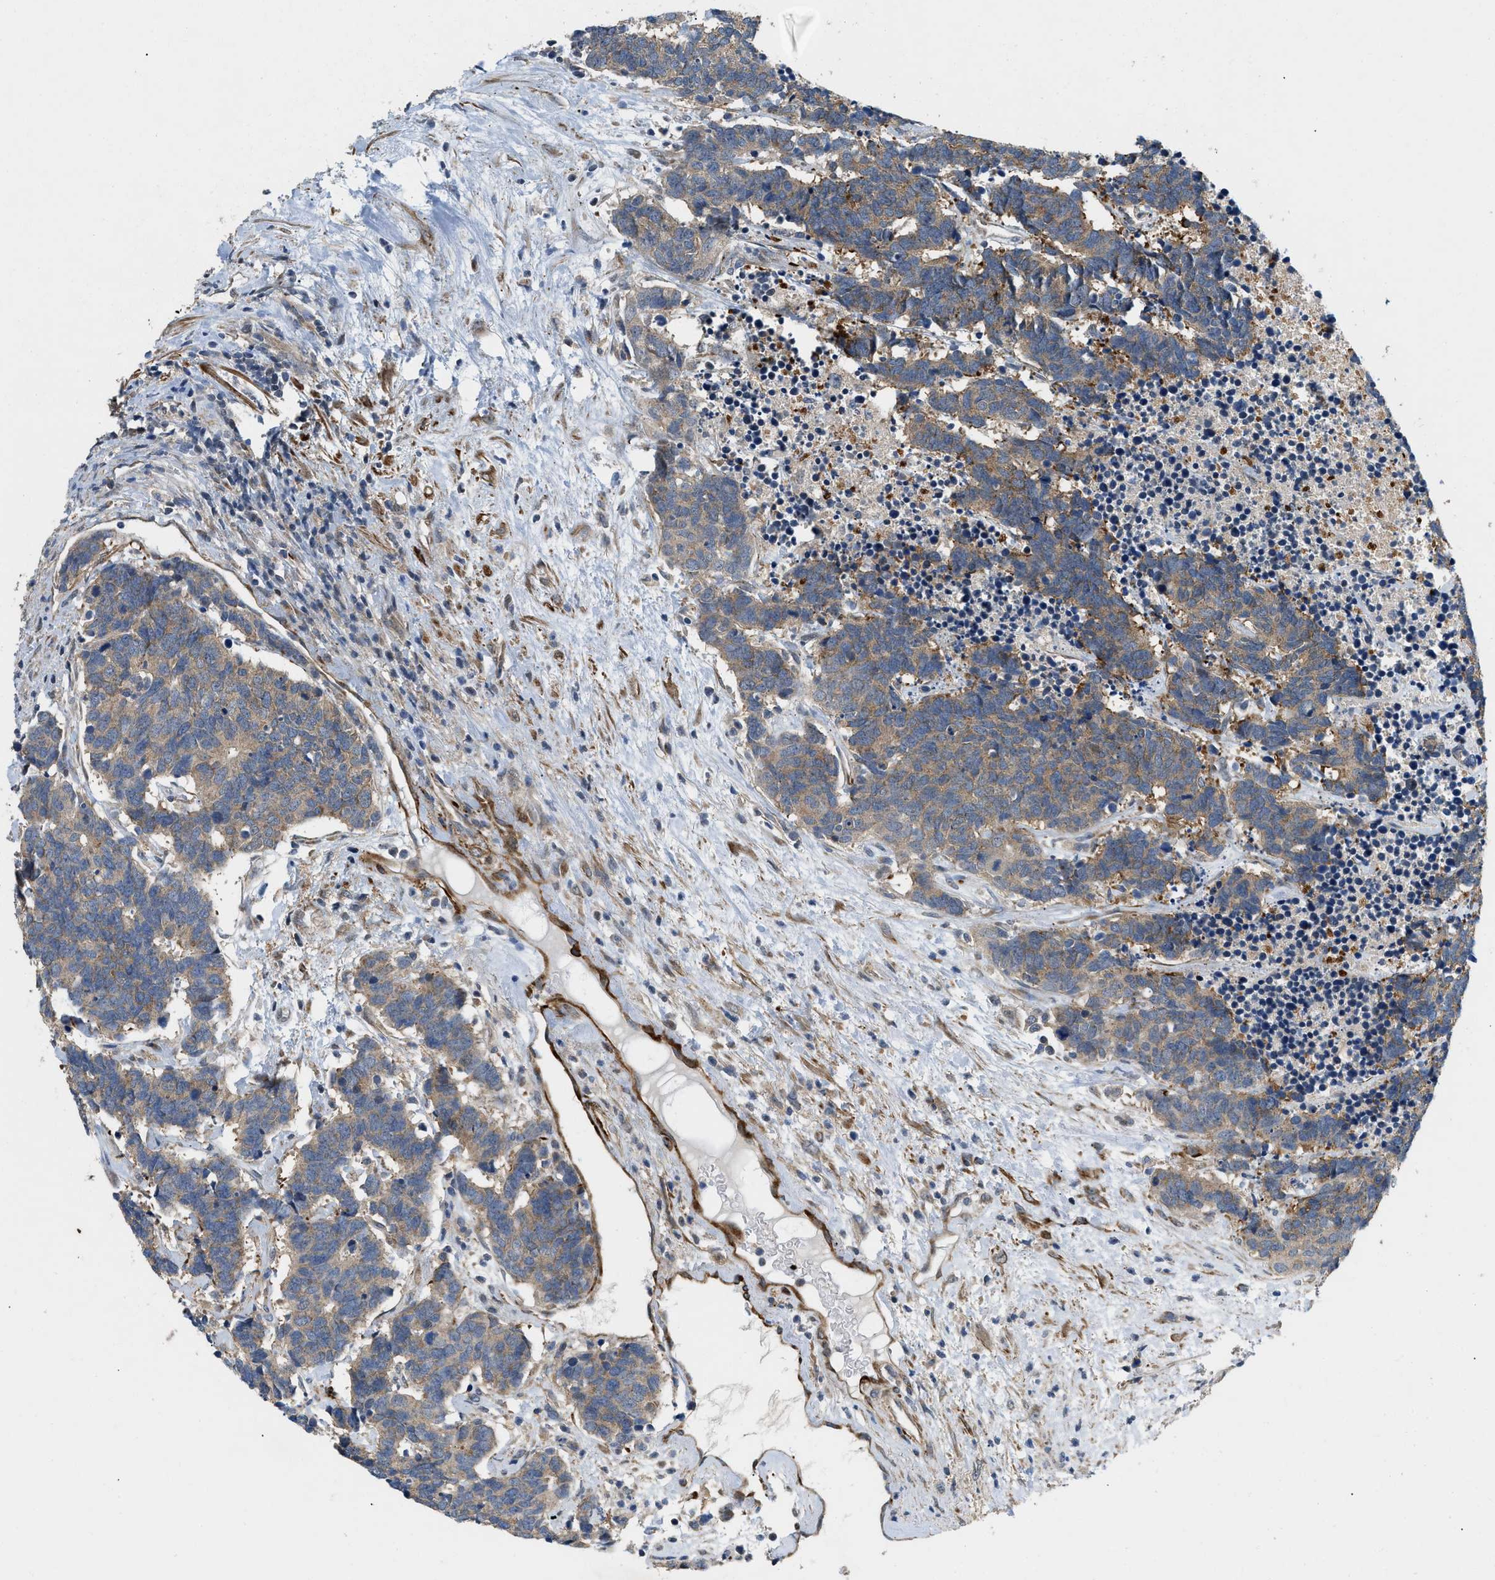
{"staining": {"intensity": "moderate", "quantity": ">75%", "location": "cytoplasmic/membranous"}, "tissue": "carcinoid", "cell_type": "Tumor cells", "image_type": "cancer", "snomed": [{"axis": "morphology", "description": "Carcinoma, NOS"}, {"axis": "morphology", "description": "Carcinoid, malignant, NOS"}, {"axis": "topography", "description": "Urinary bladder"}], "caption": "Immunohistochemistry histopathology image of neoplastic tissue: human carcinoma stained using IHC exhibits medium levels of moderate protein expression localized specifically in the cytoplasmic/membranous of tumor cells, appearing as a cytoplasmic/membranous brown color.", "gene": "ZNF599", "patient": {"sex": "male", "age": 57}}